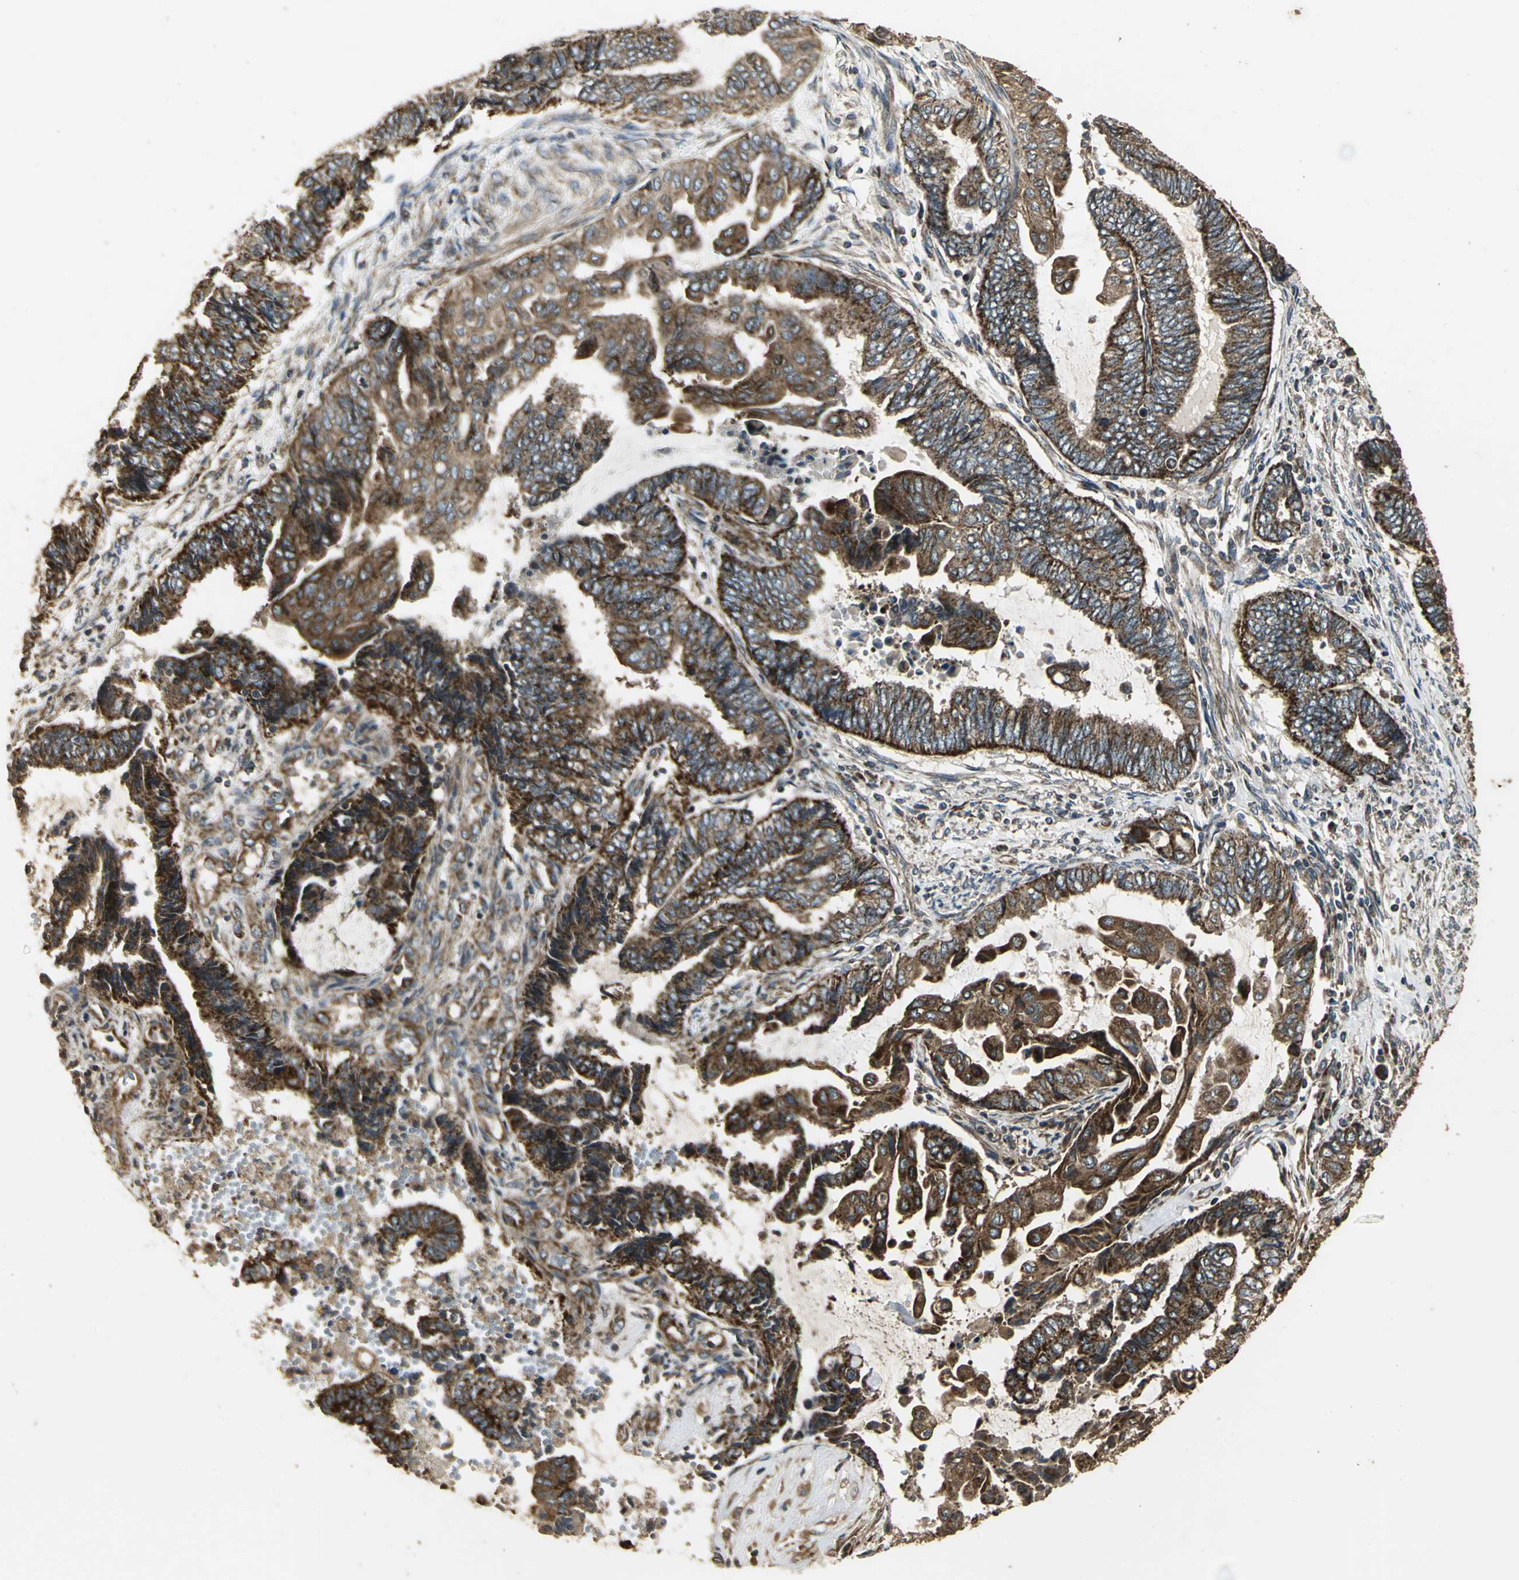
{"staining": {"intensity": "strong", "quantity": ">75%", "location": "cytoplasmic/membranous"}, "tissue": "endometrial cancer", "cell_type": "Tumor cells", "image_type": "cancer", "snomed": [{"axis": "morphology", "description": "Adenocarcinoma, NOS"}, {"axis": "topography", "description": "Uterus"}, {"axis": "topography", "description": "Endometrium"}], "caption": "Immunohistochemical staining of adenocarcinoma (endometrial) demonstrates high levels of strong cytoplasmic/membranous positivity in approximately >75% of tumor cells. The protein is stained brown, and the nuclei are stained in blue (DAB IHC with brightfield microscopy, high magnification).", "gene": "KANK1", "patient": {"sex": "female", "age": 70}}